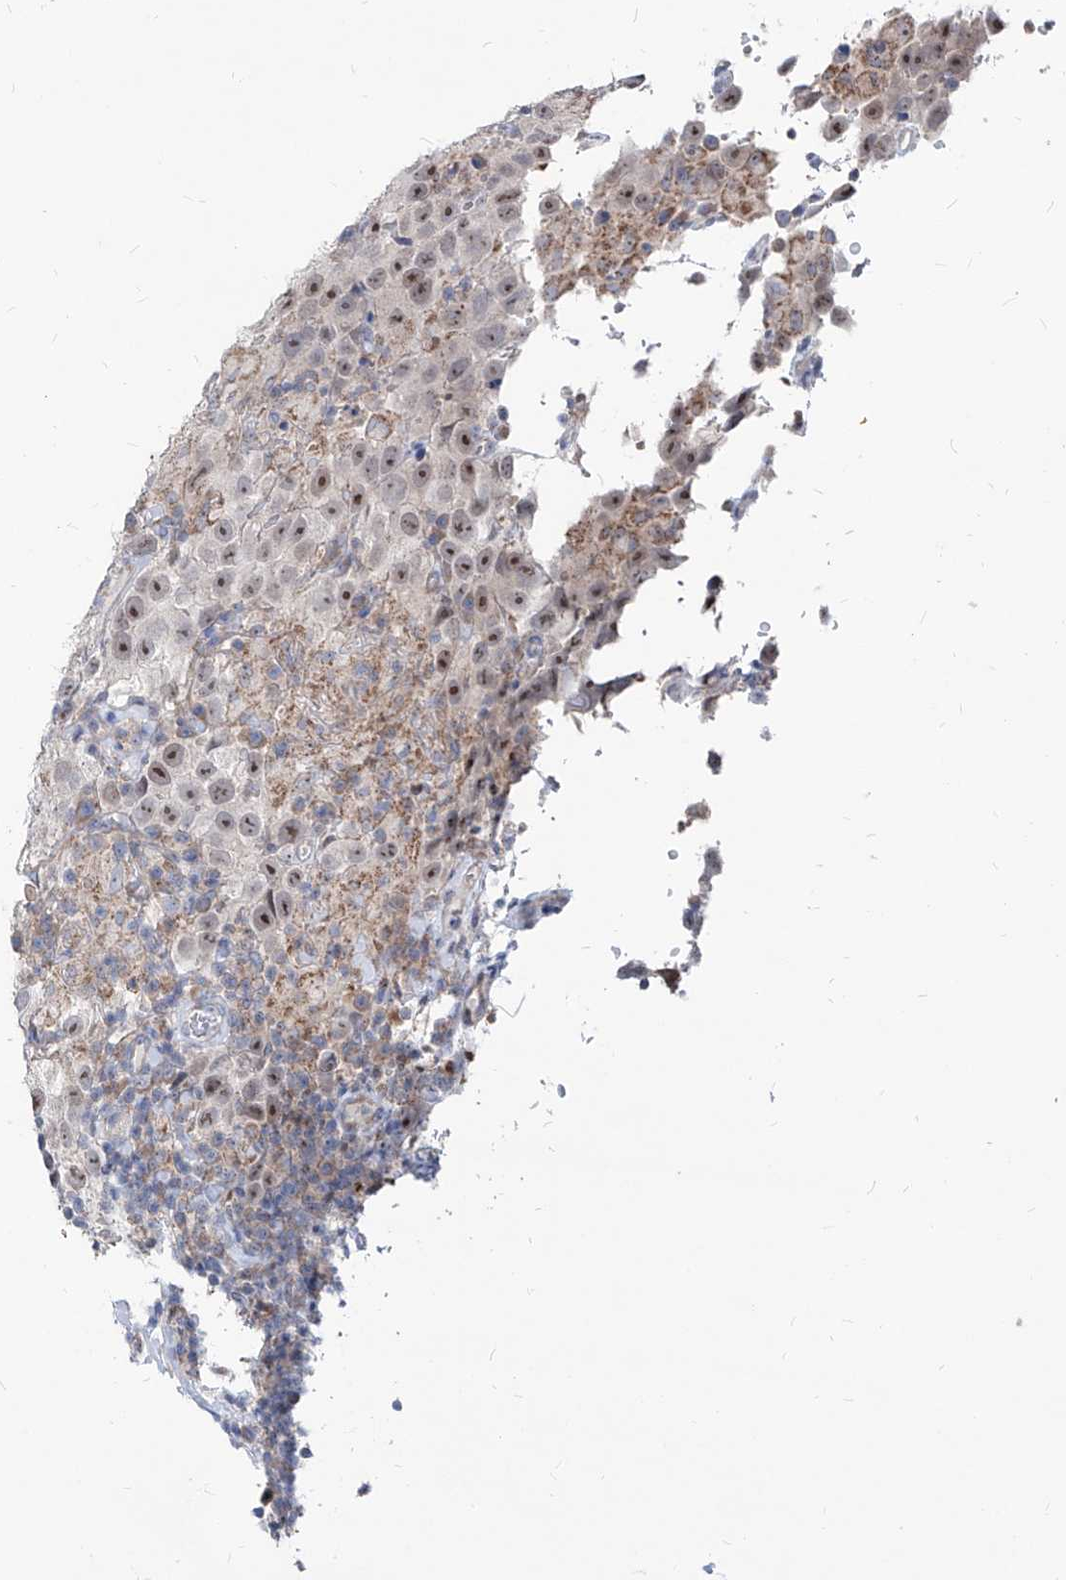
{"staining": {"intensity": "moderate", "quantity": "<25%", "location": "nuclear"}, "tissue": "testis cancer", "cell_type": "Tumor cells", "image_type": "cancer", "snomed": [{"axis": "morphology", "description": "Seminoma, NOS"}, {"axis": "topography", "description": "Testis"}], "caption": "Moderate nuclear expression is present in approximately <25% of tumor cells in testis cancer (seminoma). The staining was performed using DAB to visualize the protein expression in brown, while the nuclei were stained in blue with hematoxylin (Magnification: 20x).", "gene": "AGPS", "patient": {"sex": "male", "age": 41}}